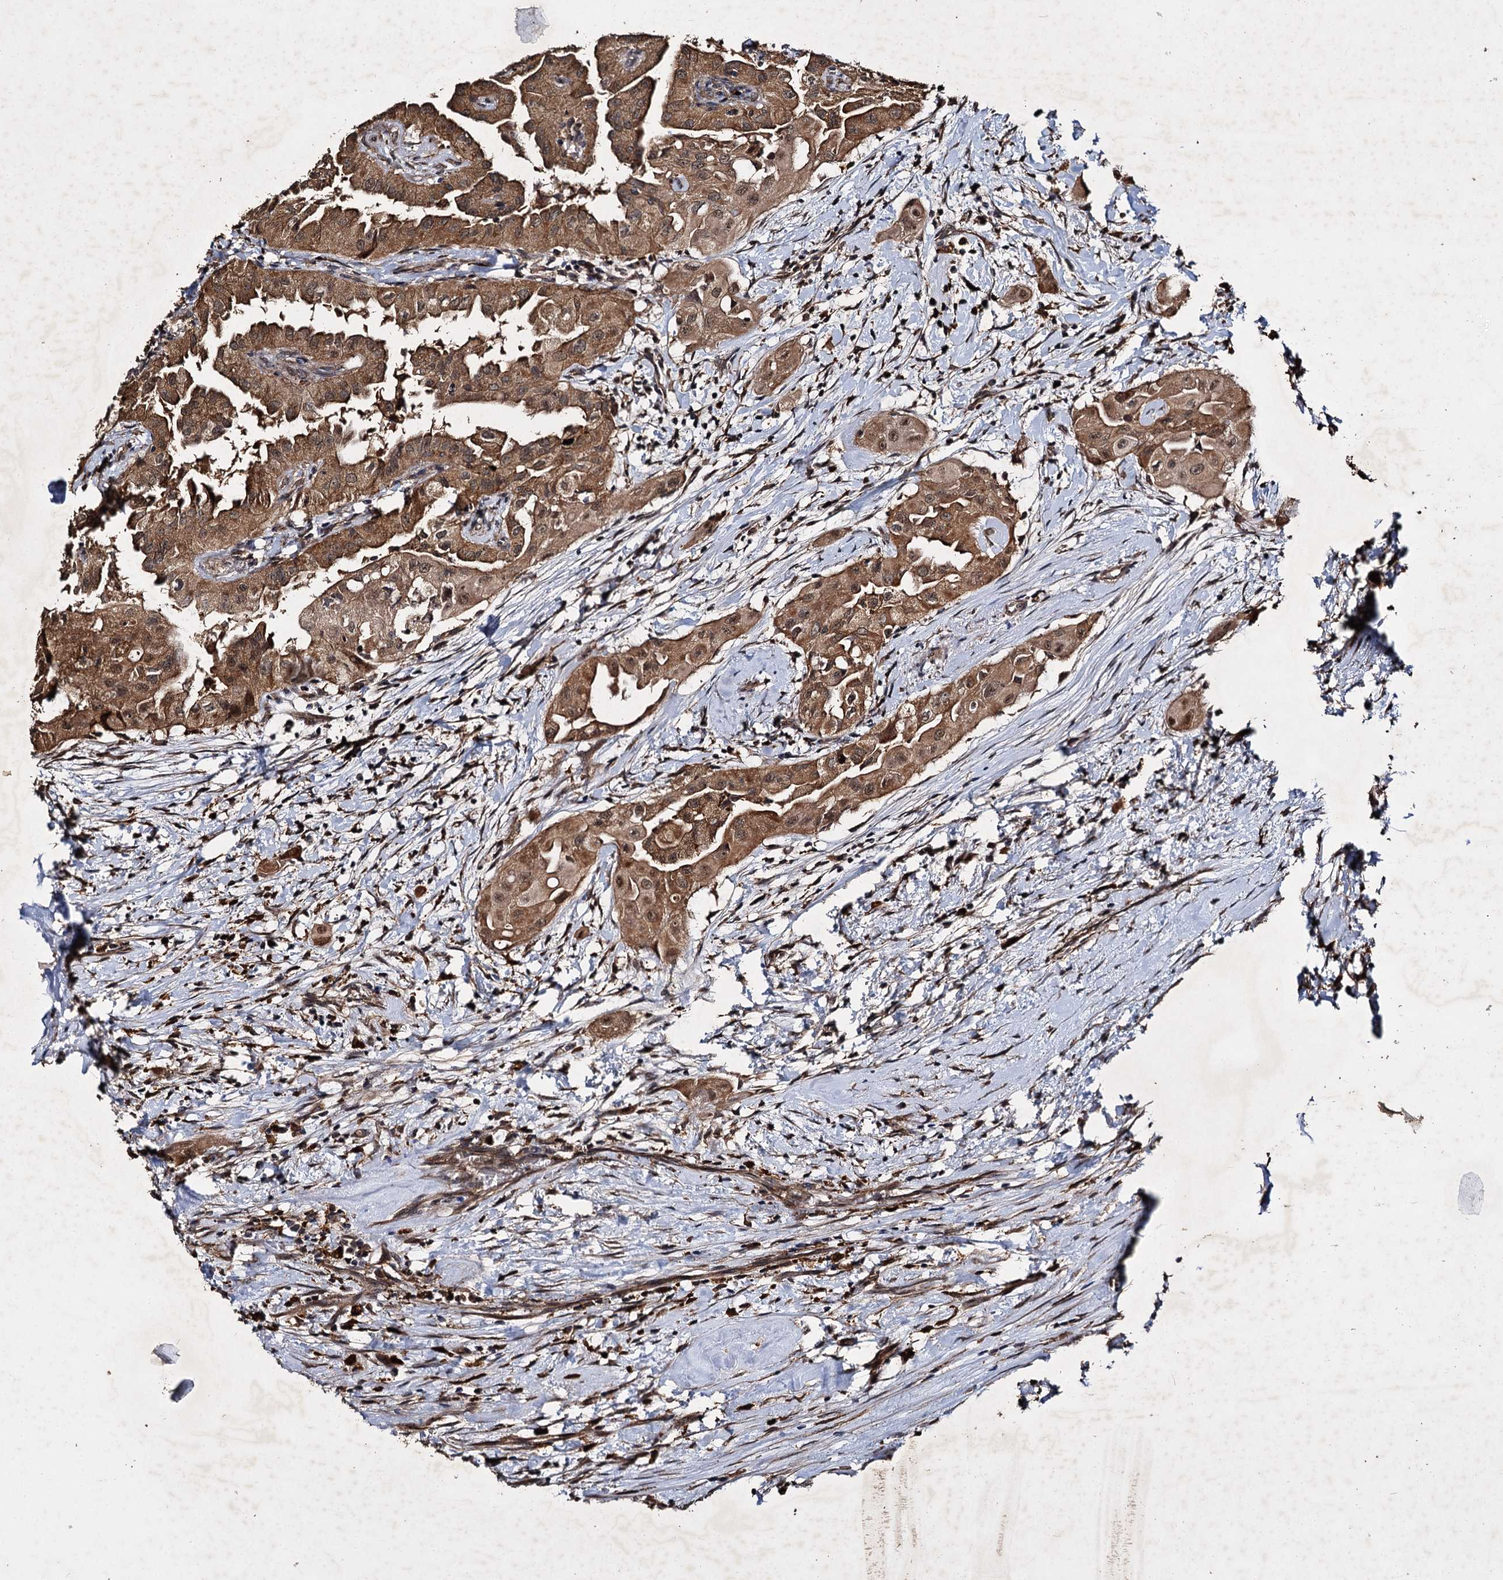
{"staining": {"intensity": "moderate", "quantity": ">75%", "location": "cytoplasmic/membranous,nuclear"}, "tissue": "thyroid cancer", "cell_type": "Tumor cells", "image_type": "cancer", "snomed": [{"axis": "morphology", "description": "Papillary adenocarcinoma, NOS"}, {"axis": "topography", "description": "Thyroid gland"}], "caption": "Human papillary adenocarcinoma (thyroid) stained with a brown dye demonstrates moderate cytoplasmic/membranous and nuclear positive positivity in about >75% of tumor cells.", "gene": "SLC46A3", "patient": {"sex": "female", "age": 59}}